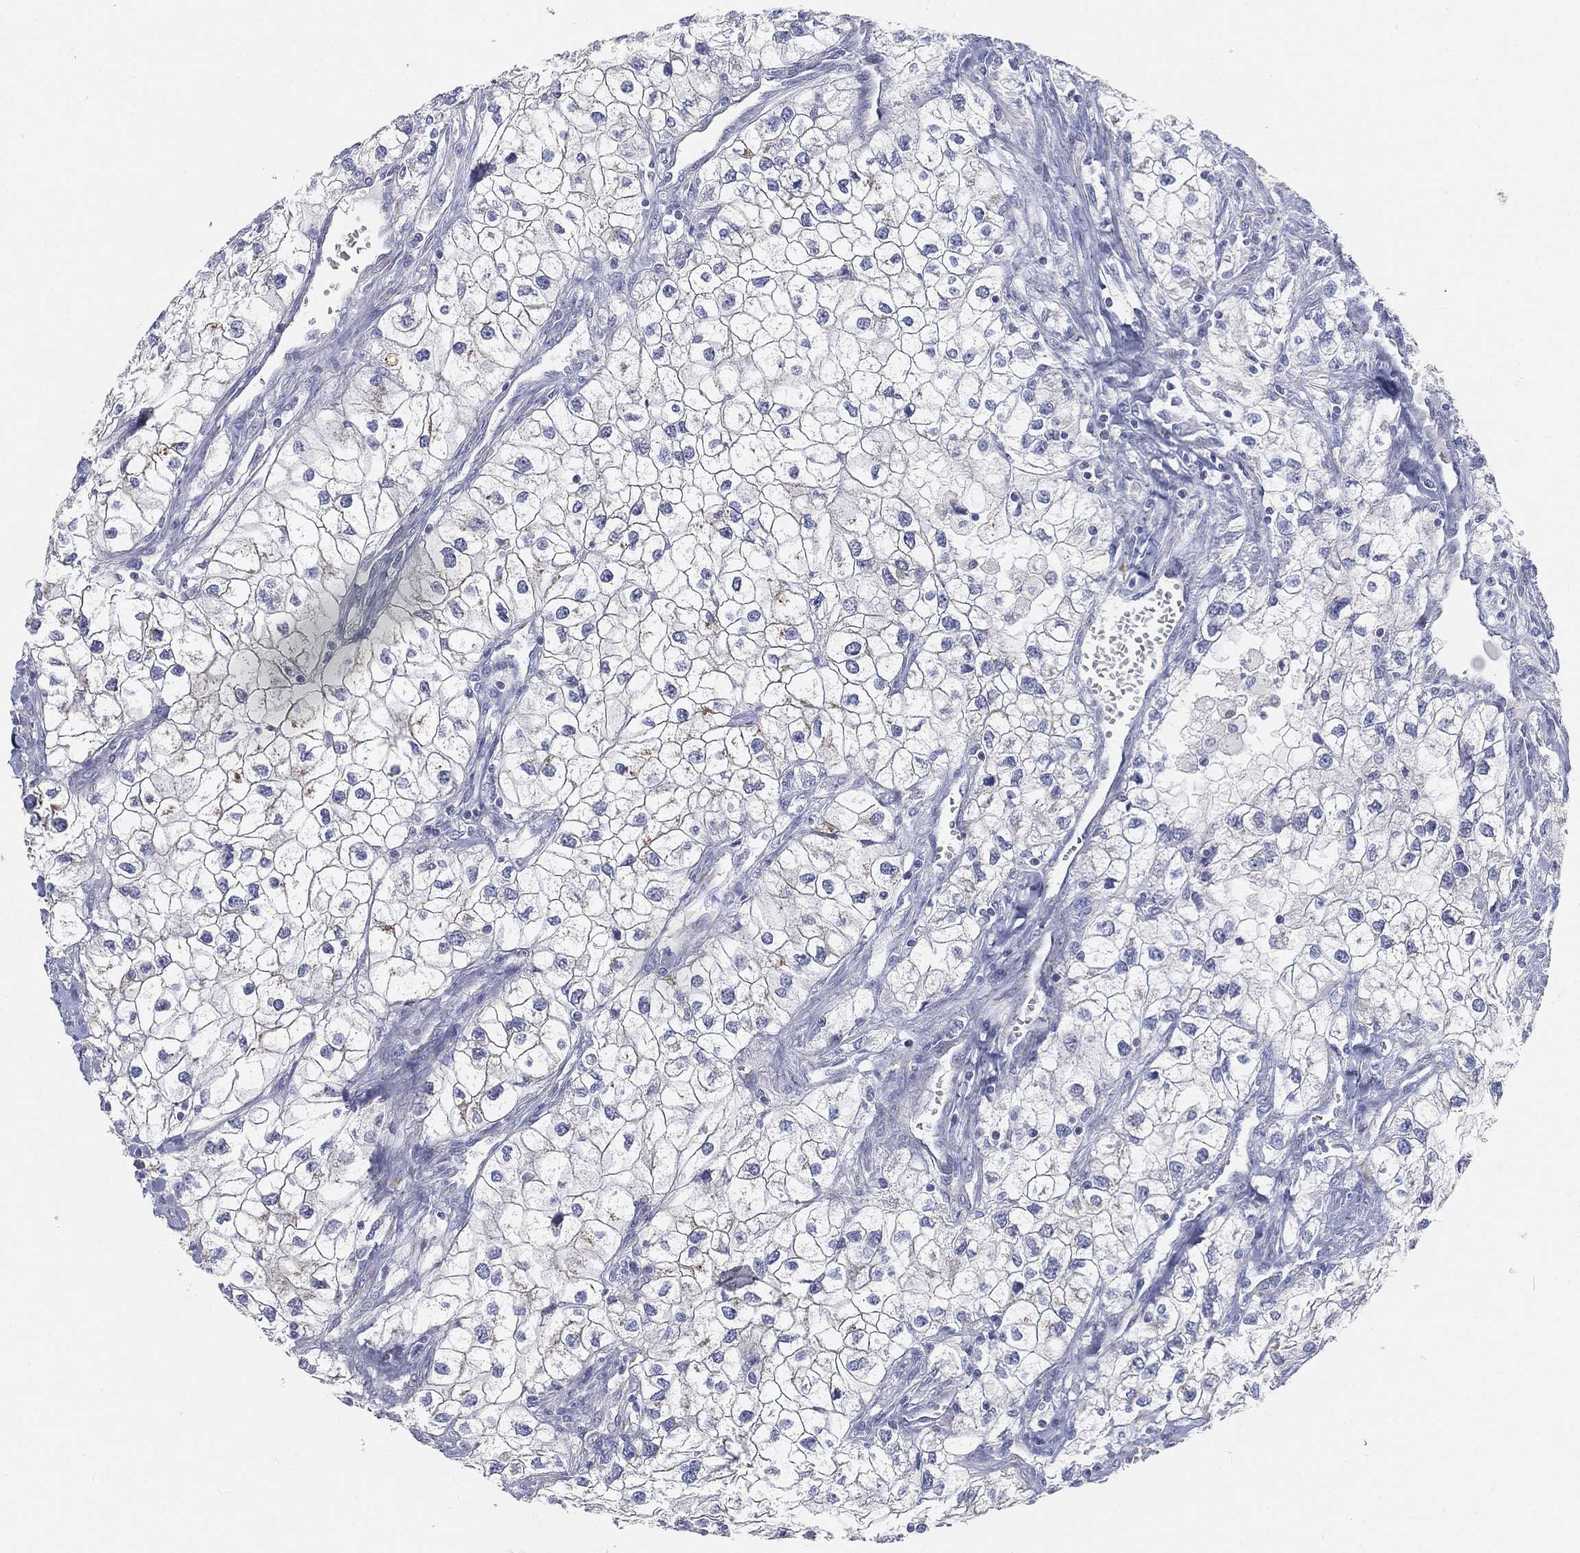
{"staining": {"intensity": "negative", "quantity": "none", "location": "none"}, "tissue": "renal cancer", "cell_type": "Tumor cells", "image_type": "cancer", "snomed": [{"axis": "morphology", "description": "Adenocarcinoma, NOS"}, {"axis": "topography", "description": "Kidney"}], "caption": "This is an IHC micrograph of human renal cancer (adenocarcinoma). There is no expression in tumor cells.", "gene": "TMEM25", "patient": {"sex": "male", "age": 59}}